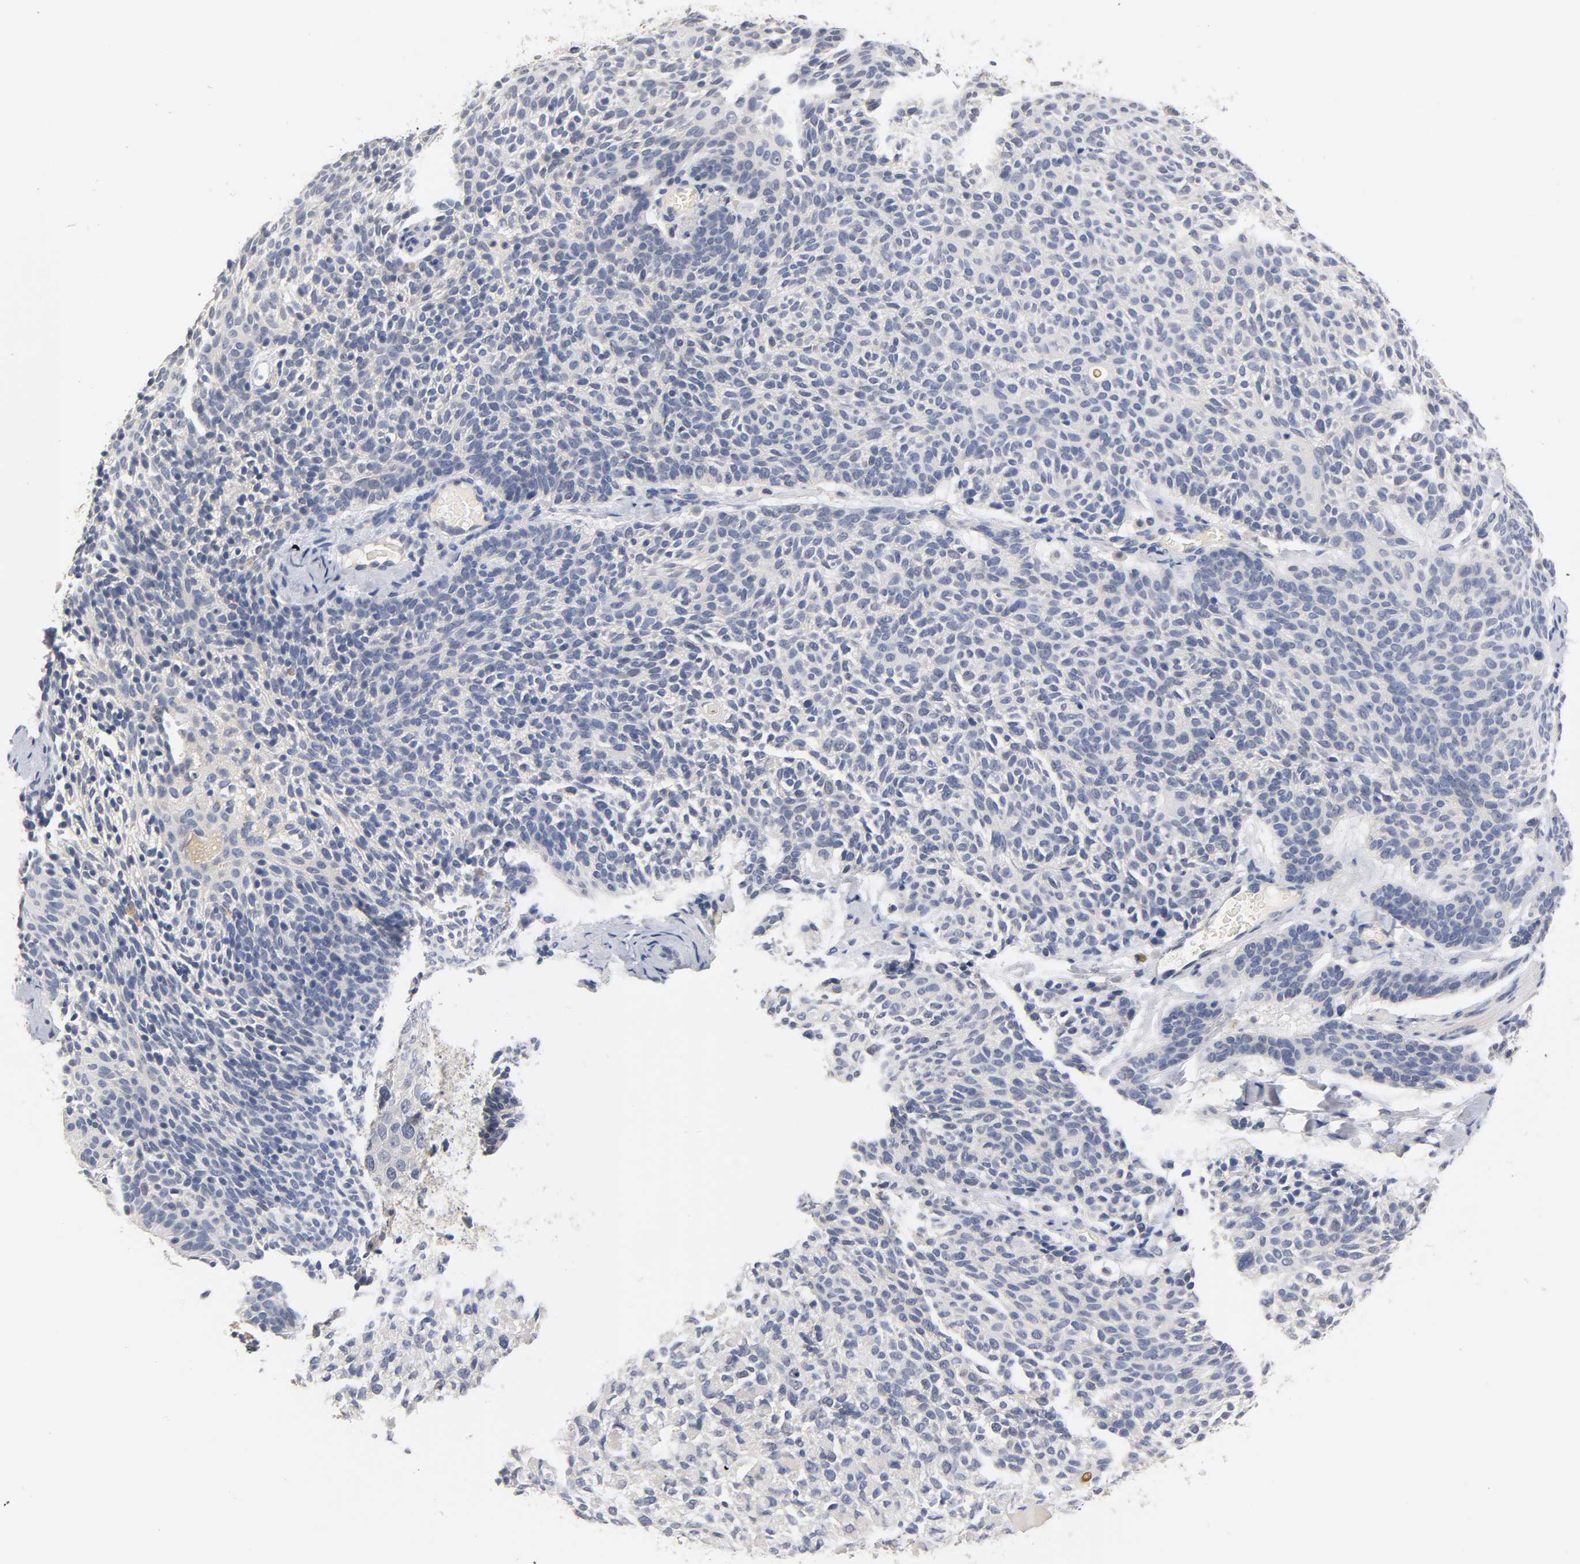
{"staining": {"intensity": "negative", "quantity": "none", "location": "none"}, "tissue": "skin cancer", "cell_type": "Tumor cells", "image_type": "cancer", "snomed": [{"axis": "morphology", "description": "Normal tissue, NOS"}, {"axis": "morphology", "description": "Basal cell carcinoma"}, {"axis": "topography", "description": "Skin"}], "caption": "This is a micrograph of immunohistochemistry (IHC) staining of skin basal cell carcinoma, which shows no positivity in tumor cells. (DAB (3,3'-diaminobenzidine) immunohistochemistry, high magnification).", "gene": "OVOL1", "patient": {"sex": "female", "age": 70}}